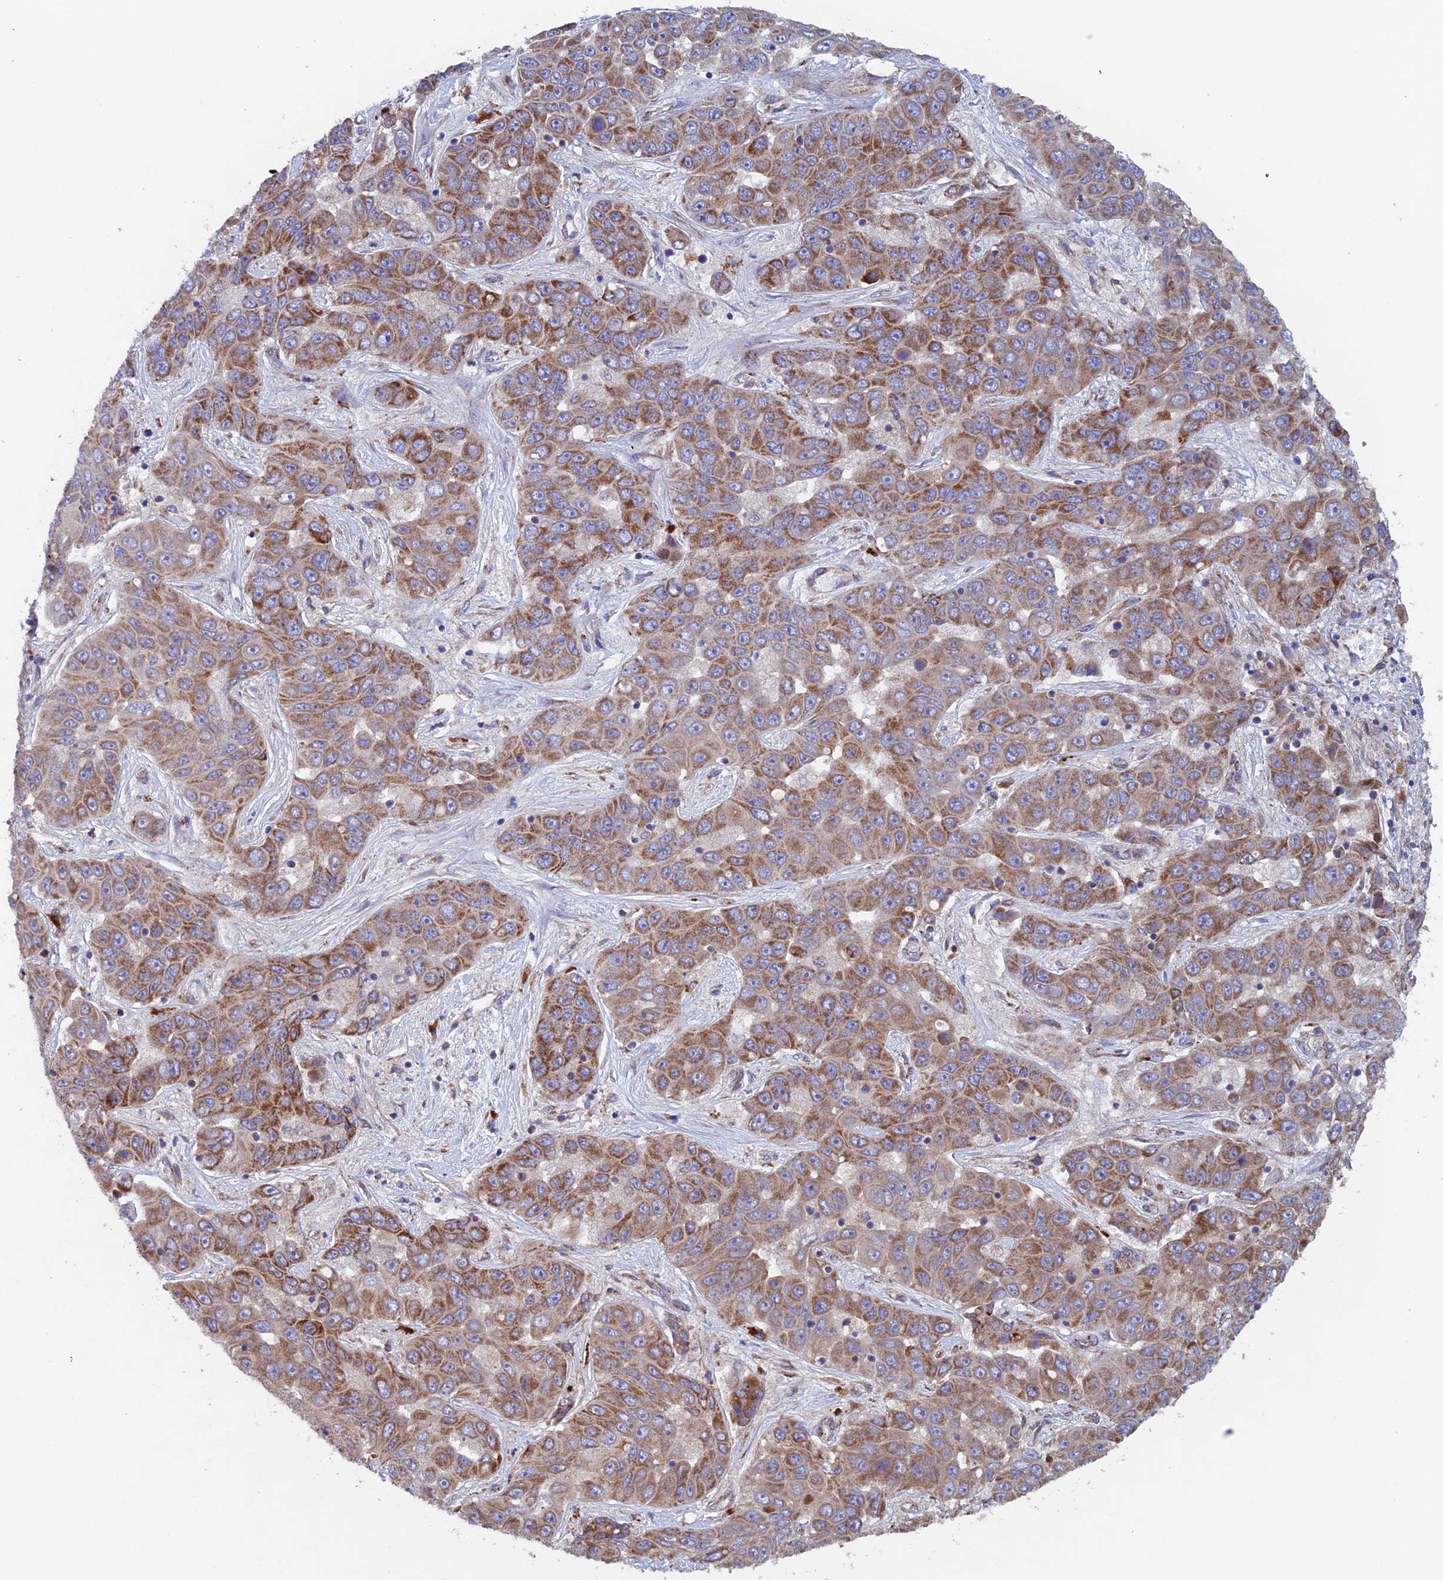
{"staining": {"intensity": "moderate", "quantity": ">75%", "location": "cytoplasmic/membranous"}, "tissue": "liver cancer", "cell_type": "Tumor cells", "image_type": "cancer", "snomed": [{"axis": "morphology", "description": "Cholangiocarcinoma"}, {"axis": "topography", "description": "Liver"}], "caption": "Liver cancer tissue reveals moderate cytoplasmic/membranous staining in approximately >75% of tumor cells", "gene": "MRPL1", "patient": {"sex": "female", "age": 52}}